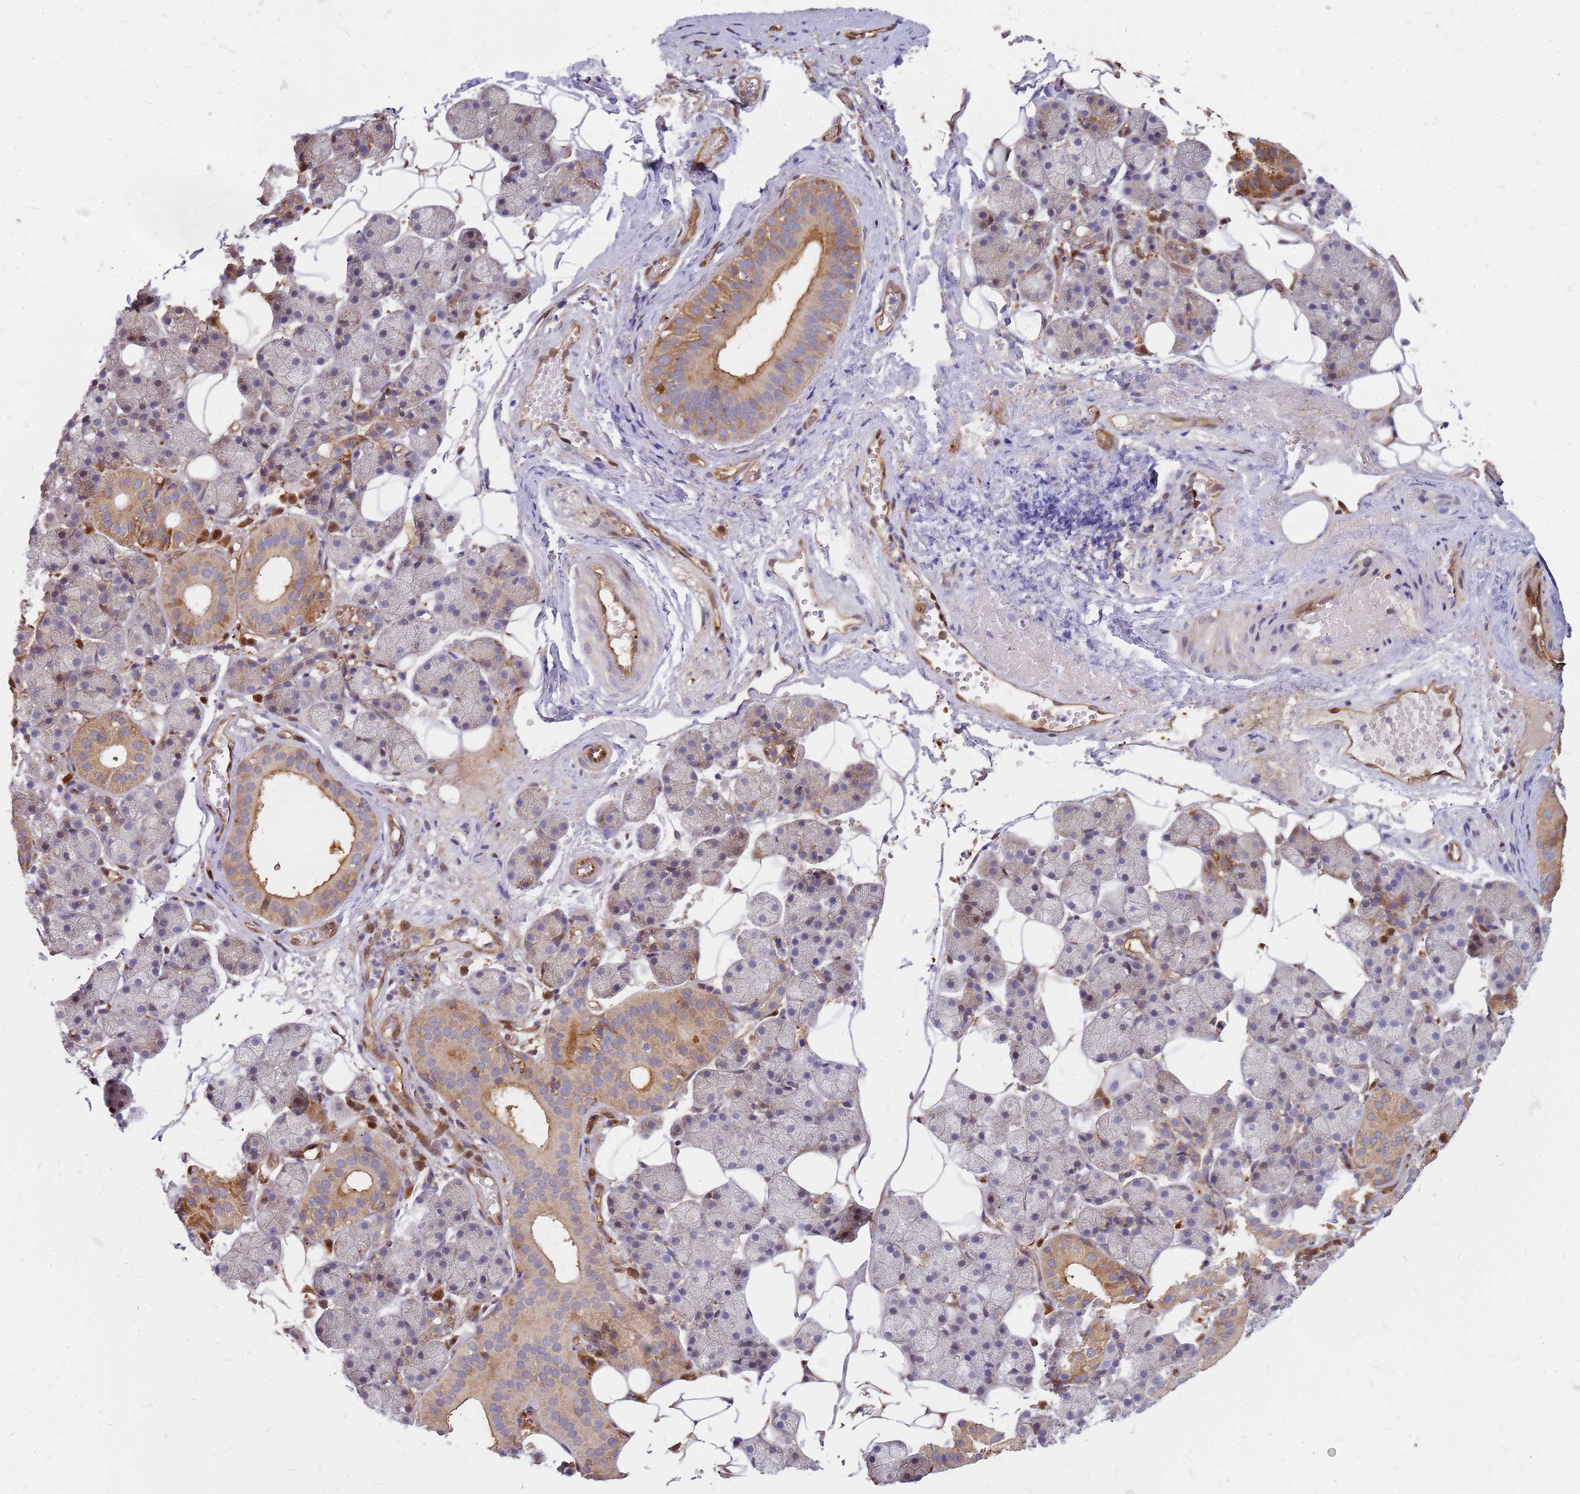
{"staining": {"intensity": "moderate", "quantity": "<25%", "location": "cytoplasmic/membranous"}, "tissue": "salivary gland", "cell_type": "Glandular cells", "image_type": "normal", "snomed": [{"axis": "morphology", "description": "Normal tissue, NOS"}, {"axis": "topography", "description": "Salivary gland"}], "caption": "Immunohistochemical staining of normal human salivary gland reveals <25% levels of moderate cytoplasmic/membranous protein staining in approximately <25% of glandular cells.", "gene": "HDX", "patient": {"sex": "female", "age": 33}}